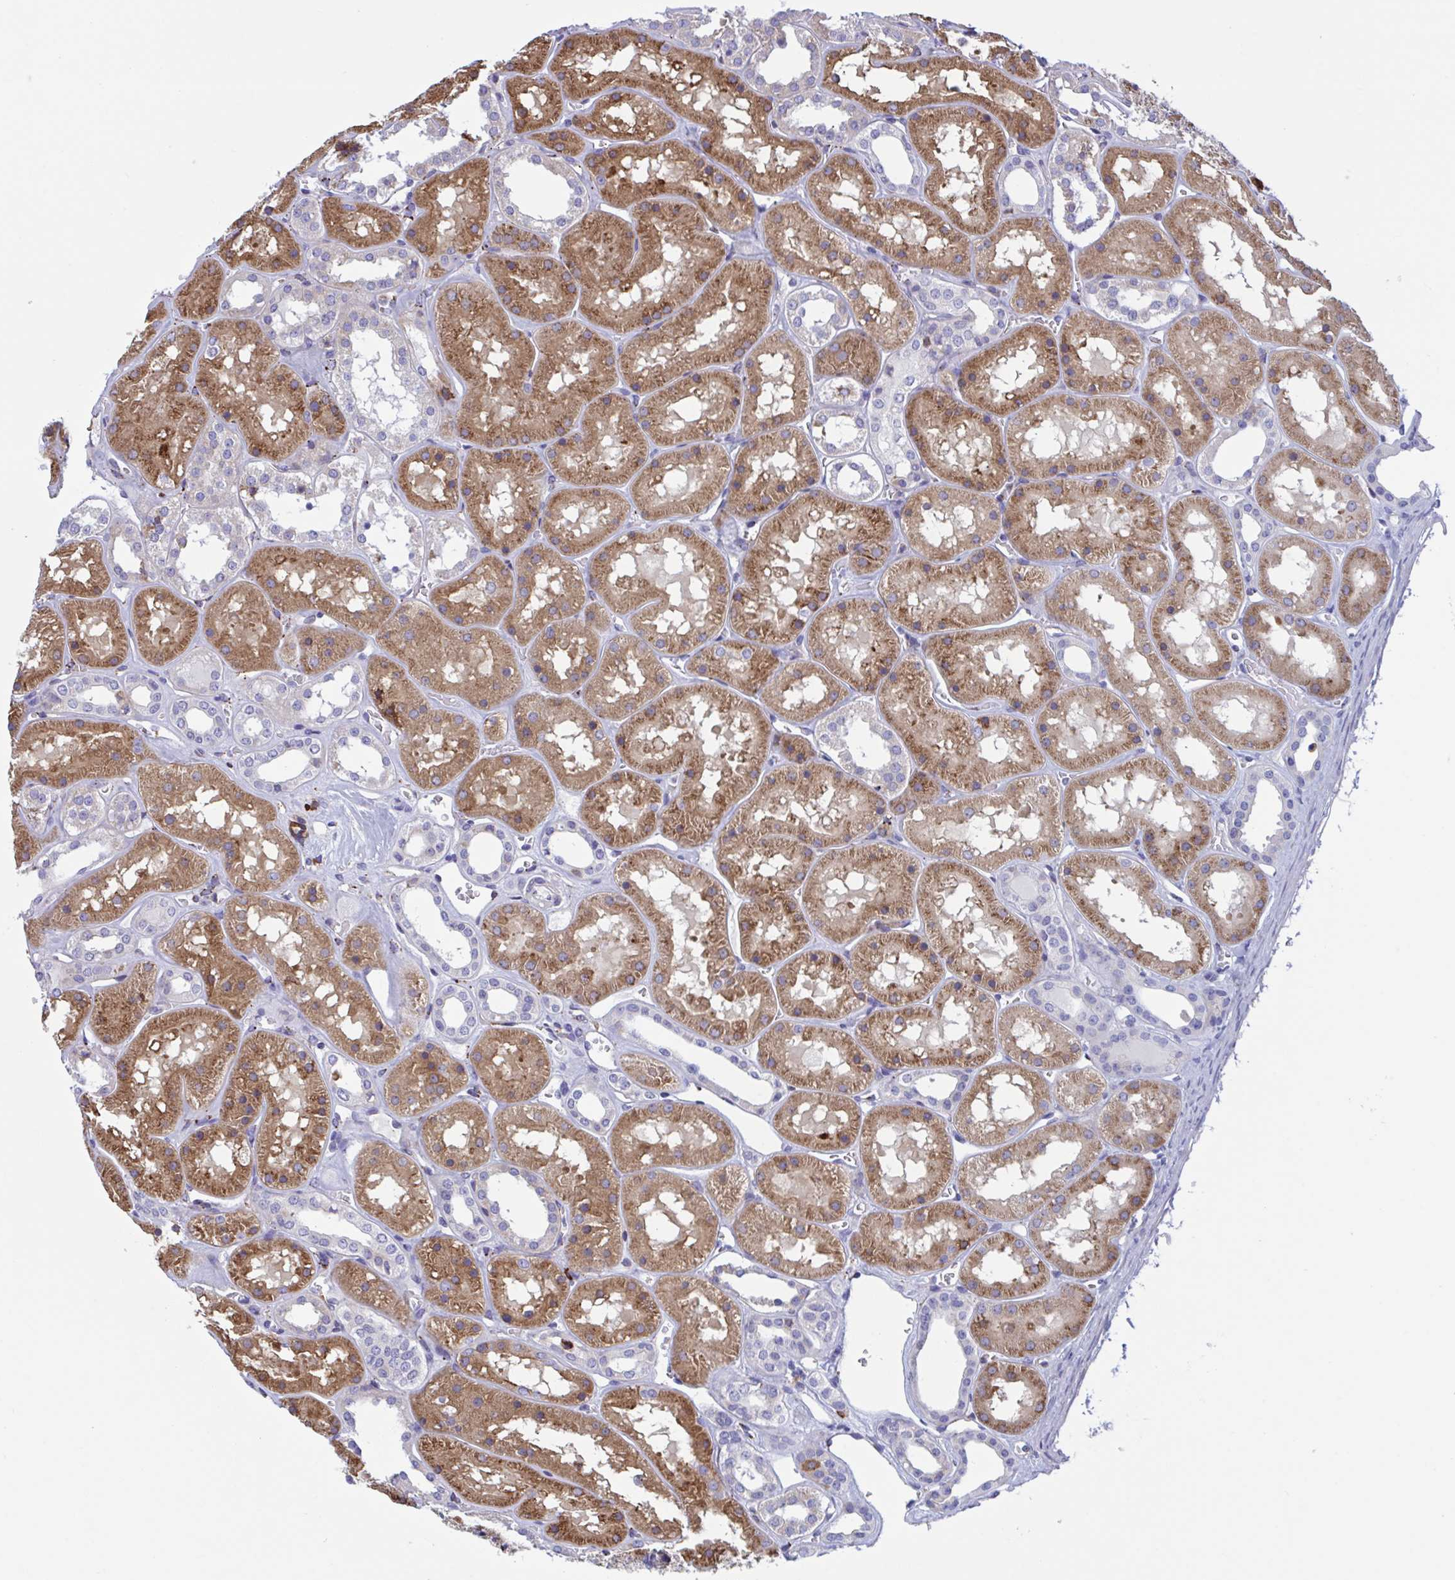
{"staining": {"intensity": "moderate", "quantity": "<25%", "location": "cytoplasmic/membranous"}, "tissue": "kidney", "cell_type": "Cells in glomeruli", "image_type": "normal", "snomed": [{"axis": "morphology", "description": "Normal tissue, NOS"}, {"axis": "topography", "description": "Kidney"}], "caption": "Immunohistochemistry (IHC) of unremarkable human kidney reveals low levels of moderate cytoplasmic/membranous positivity in about <25% of cells in glomeruli.", "gene": "PEAK3", "patient": {"sex": "female", "age": 41}}